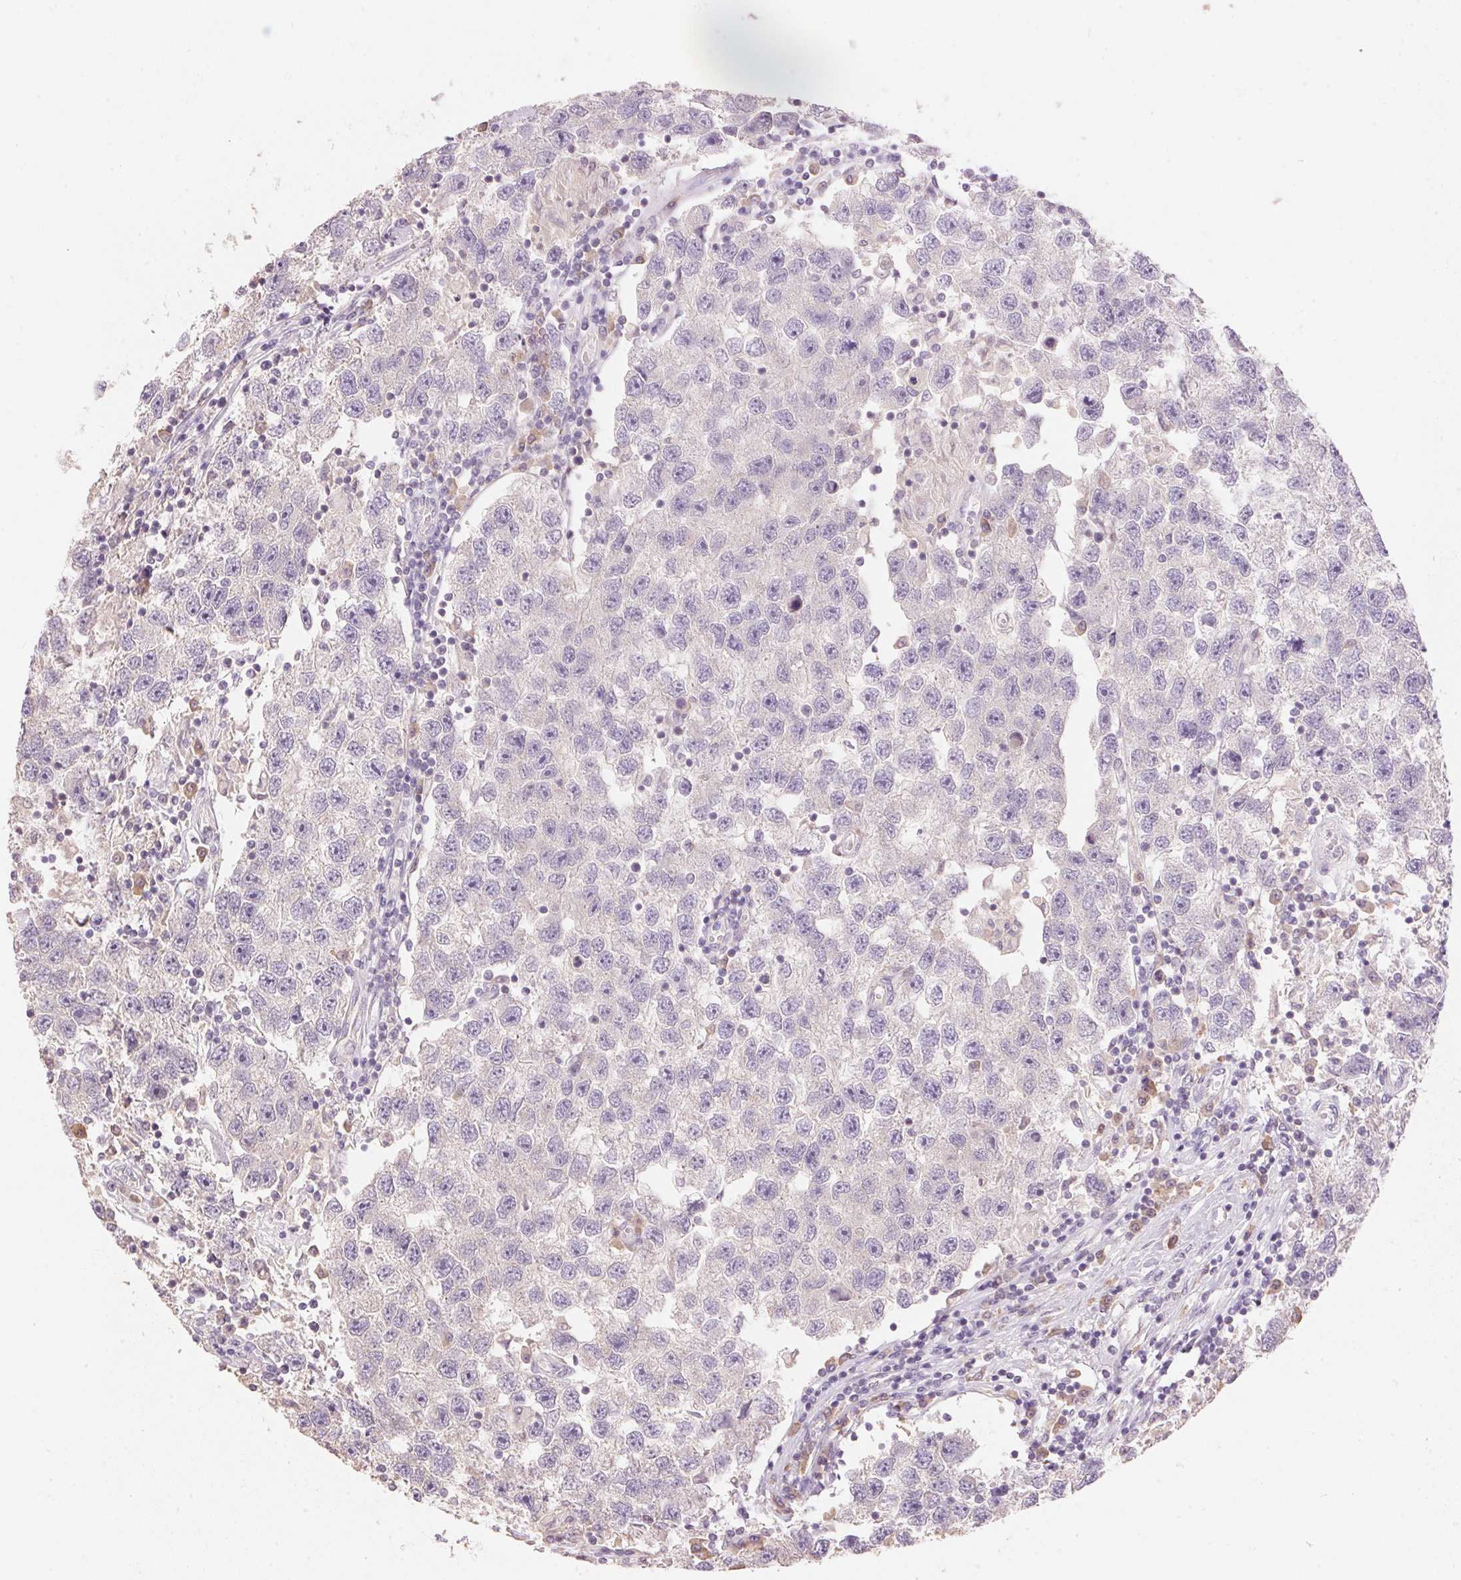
{"staining": {"intensity": "negative", "quantity": "none", "location": "none"}, "tissue": "testis cancer", "cell_type": "Tumor cells", "image_type": "cancer", "snomed": [{"axis": "morphology", "description": "Seminoma, NOS"}, {"axis": "topography", "description": "Testis"}], "caption": "Testis cancer (seminoma) stained for a protein using immunohistochemistry (IHC) shows no staining tumor cells.", "gene": "LYZL6", "patient": {"sex": "male", "age": 26}}